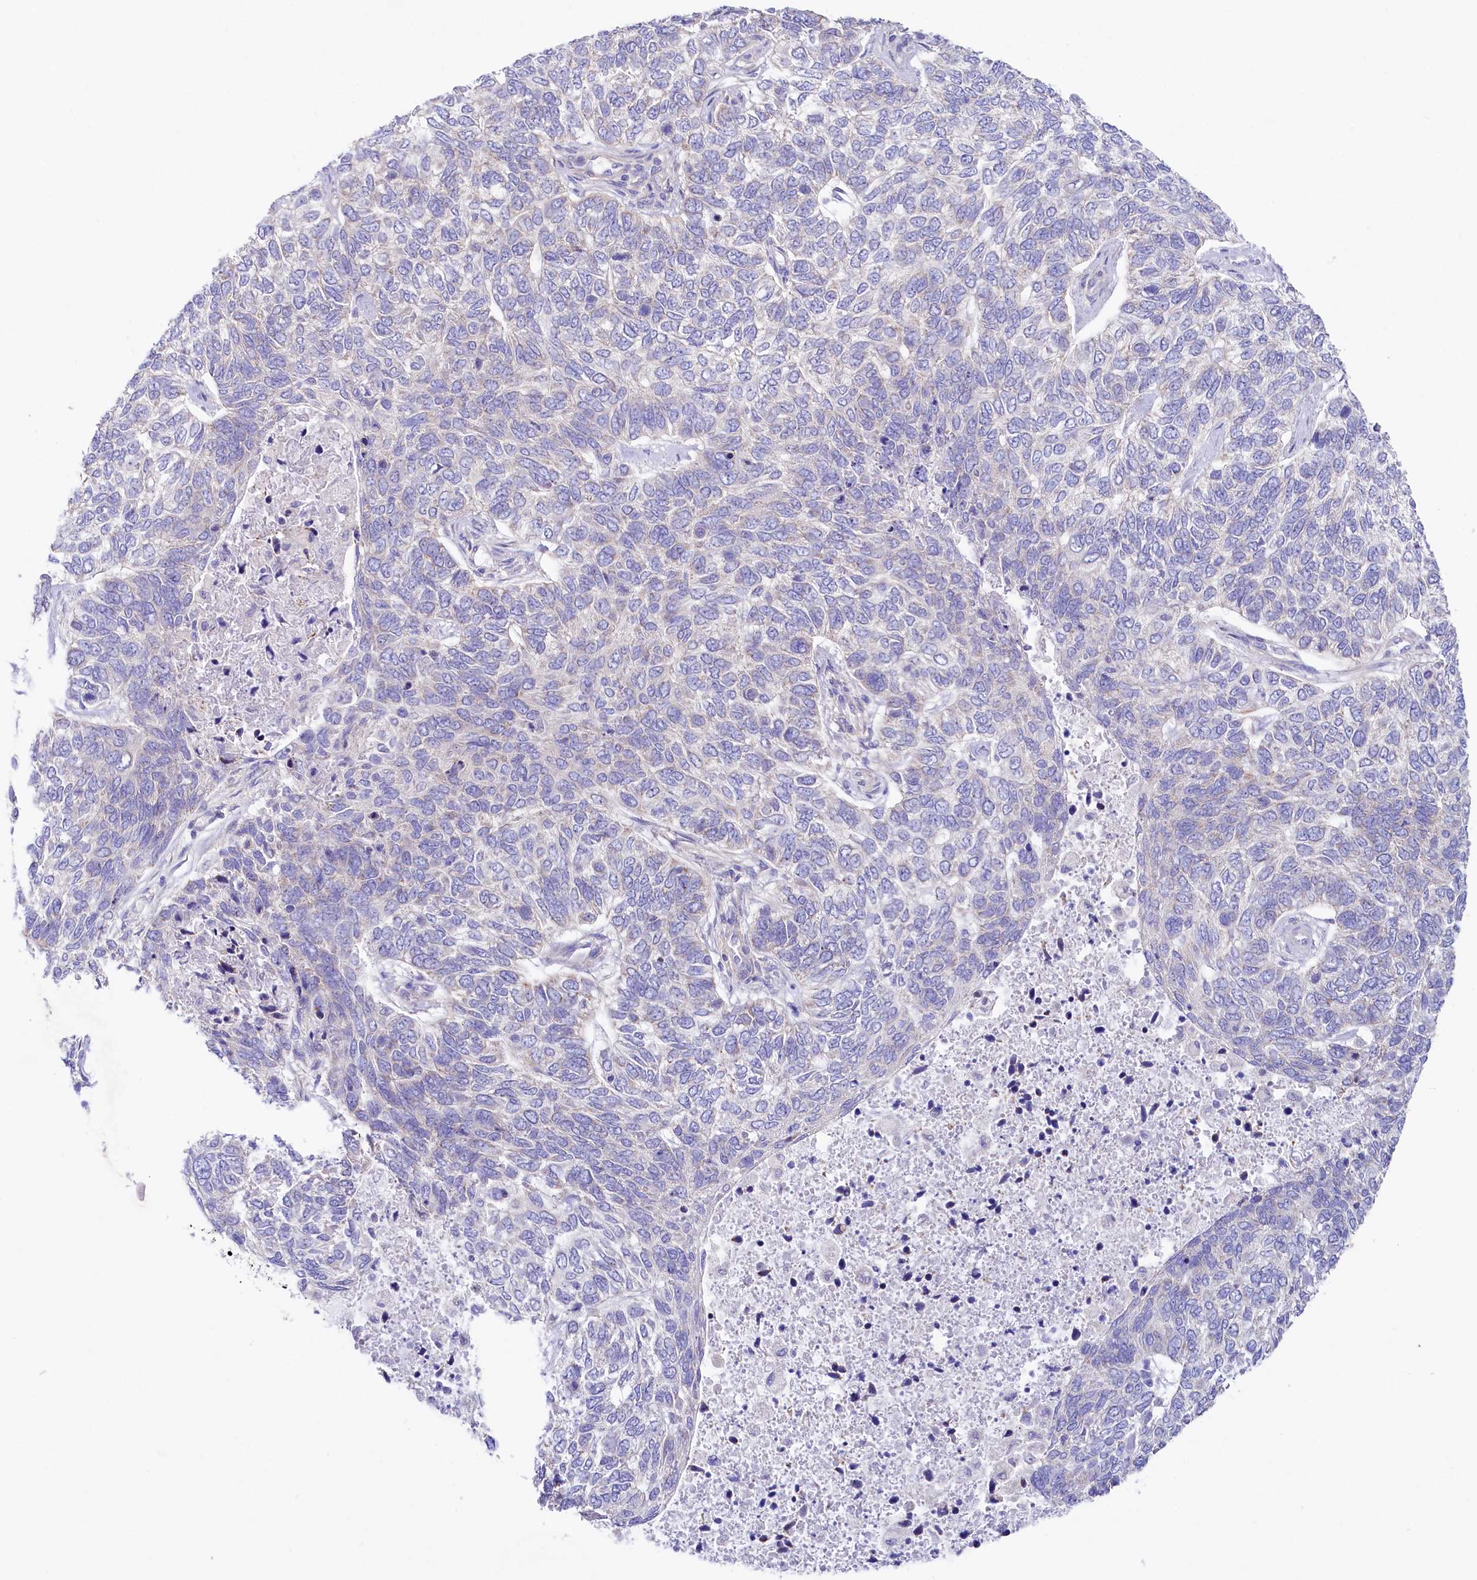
{"staining": {"intensity": "negative", "quantity": "none", "location": "none"}, "tissue": "skin cancer", "cell_type": "Tumor cells", "image_type": "cancer", "snomed": [{"axis": "morphology", "description": "Basal cell carcinoma"}, {"axis": "topography", "description": "Skin"}], "caption": "Immunohistochemical staining of skin cancer shows no significant expression in tumor cells.", "gene": "VPS26B", "patient": {"sex": "female", "age": 65}}